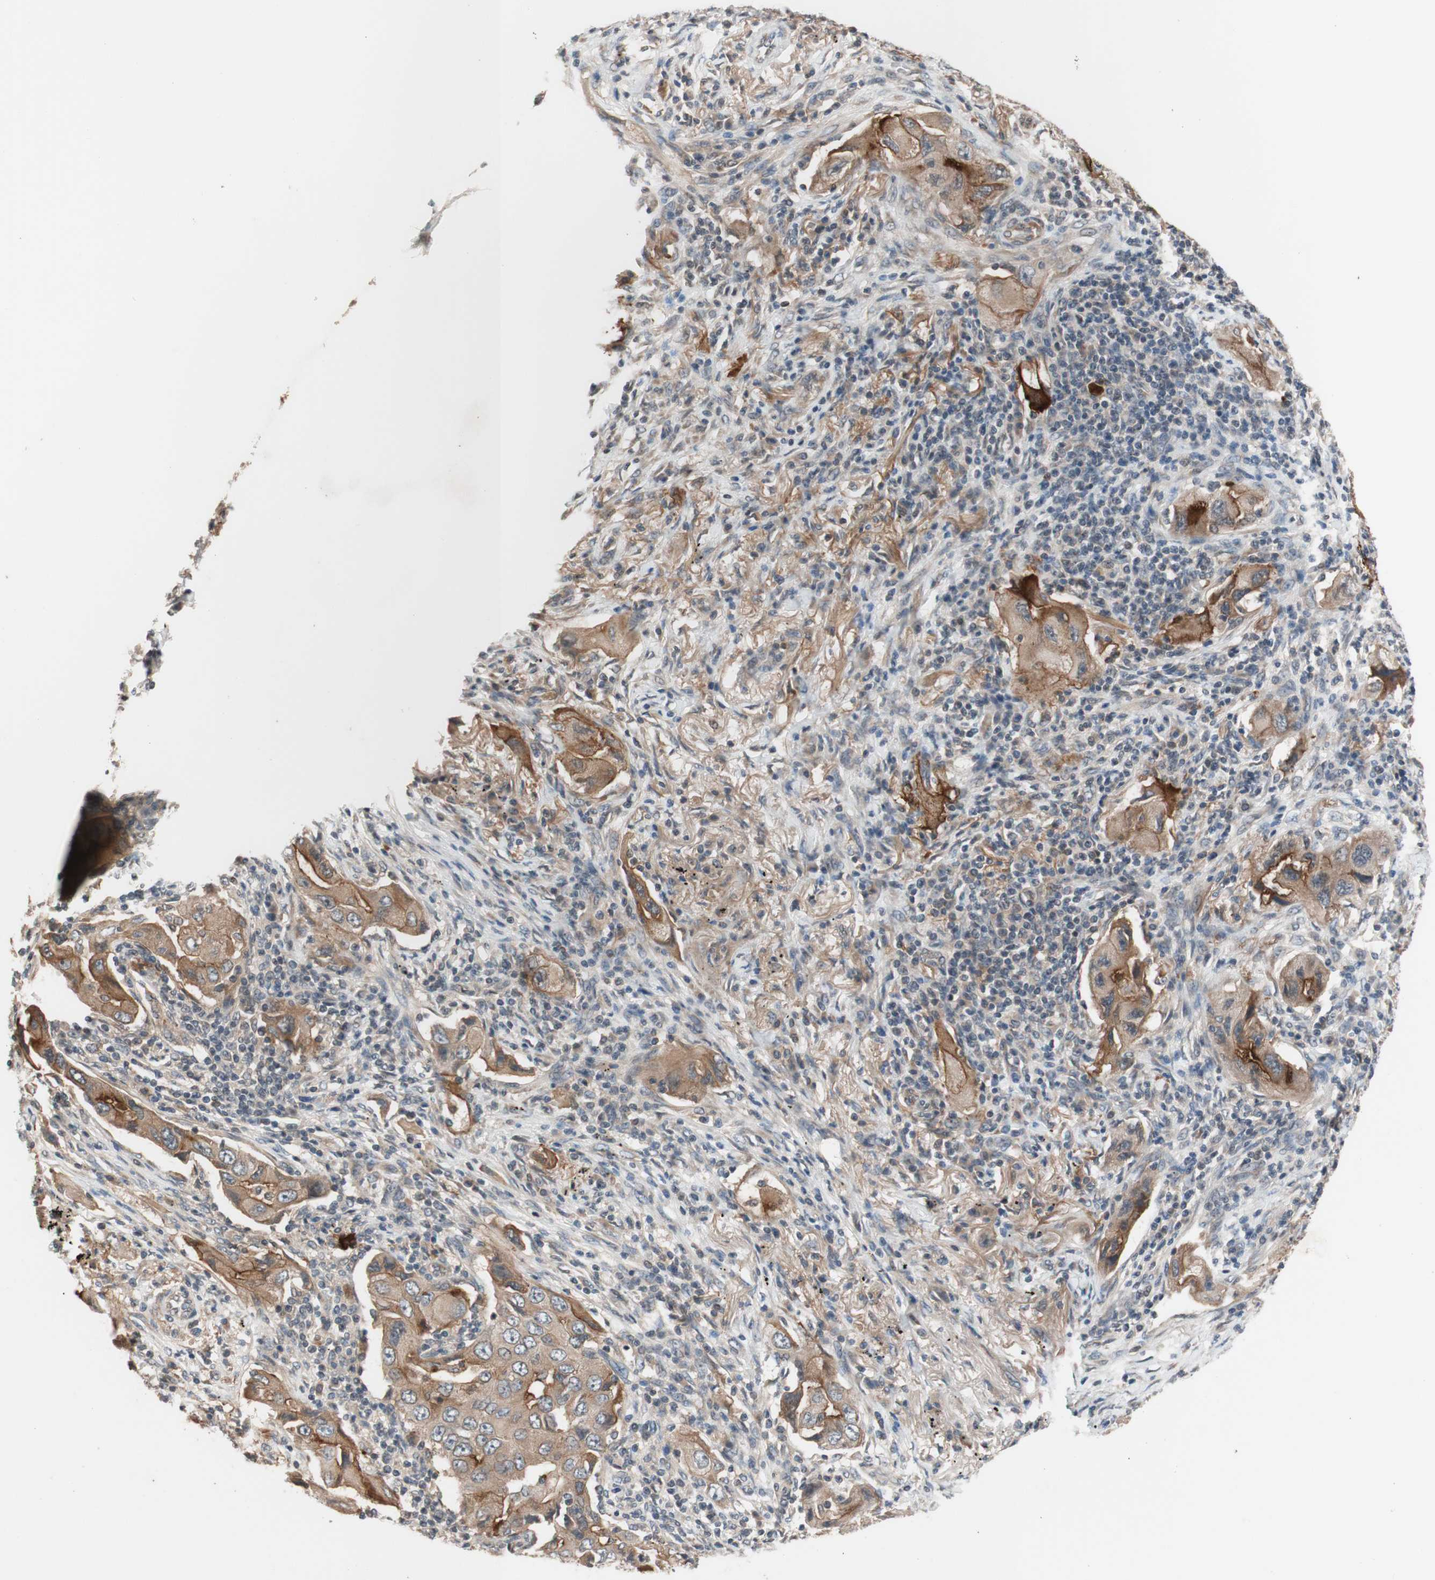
{"staining": {"intensity": "moderate", "quantity": ">75%", "location": "cytoplasmic/membranous"}, "tissue": "lung cancer", "cell_type": "Tumor cells", "image_type": "cancer", "snomed": [{"axis": "morphology", "description": "Adenocarcinoma, NOS"}, {"axis": "topography", "description": "Lung"}], "caption": "An IHC image of neoplastic tissue is shown. Protein staining in brown labels moderate cytoplasmic/membranous positivity in lung adenocarcinoma within tumor cells.", "gene": "CD55", "patient": {"sex": "female", "age": 65}}